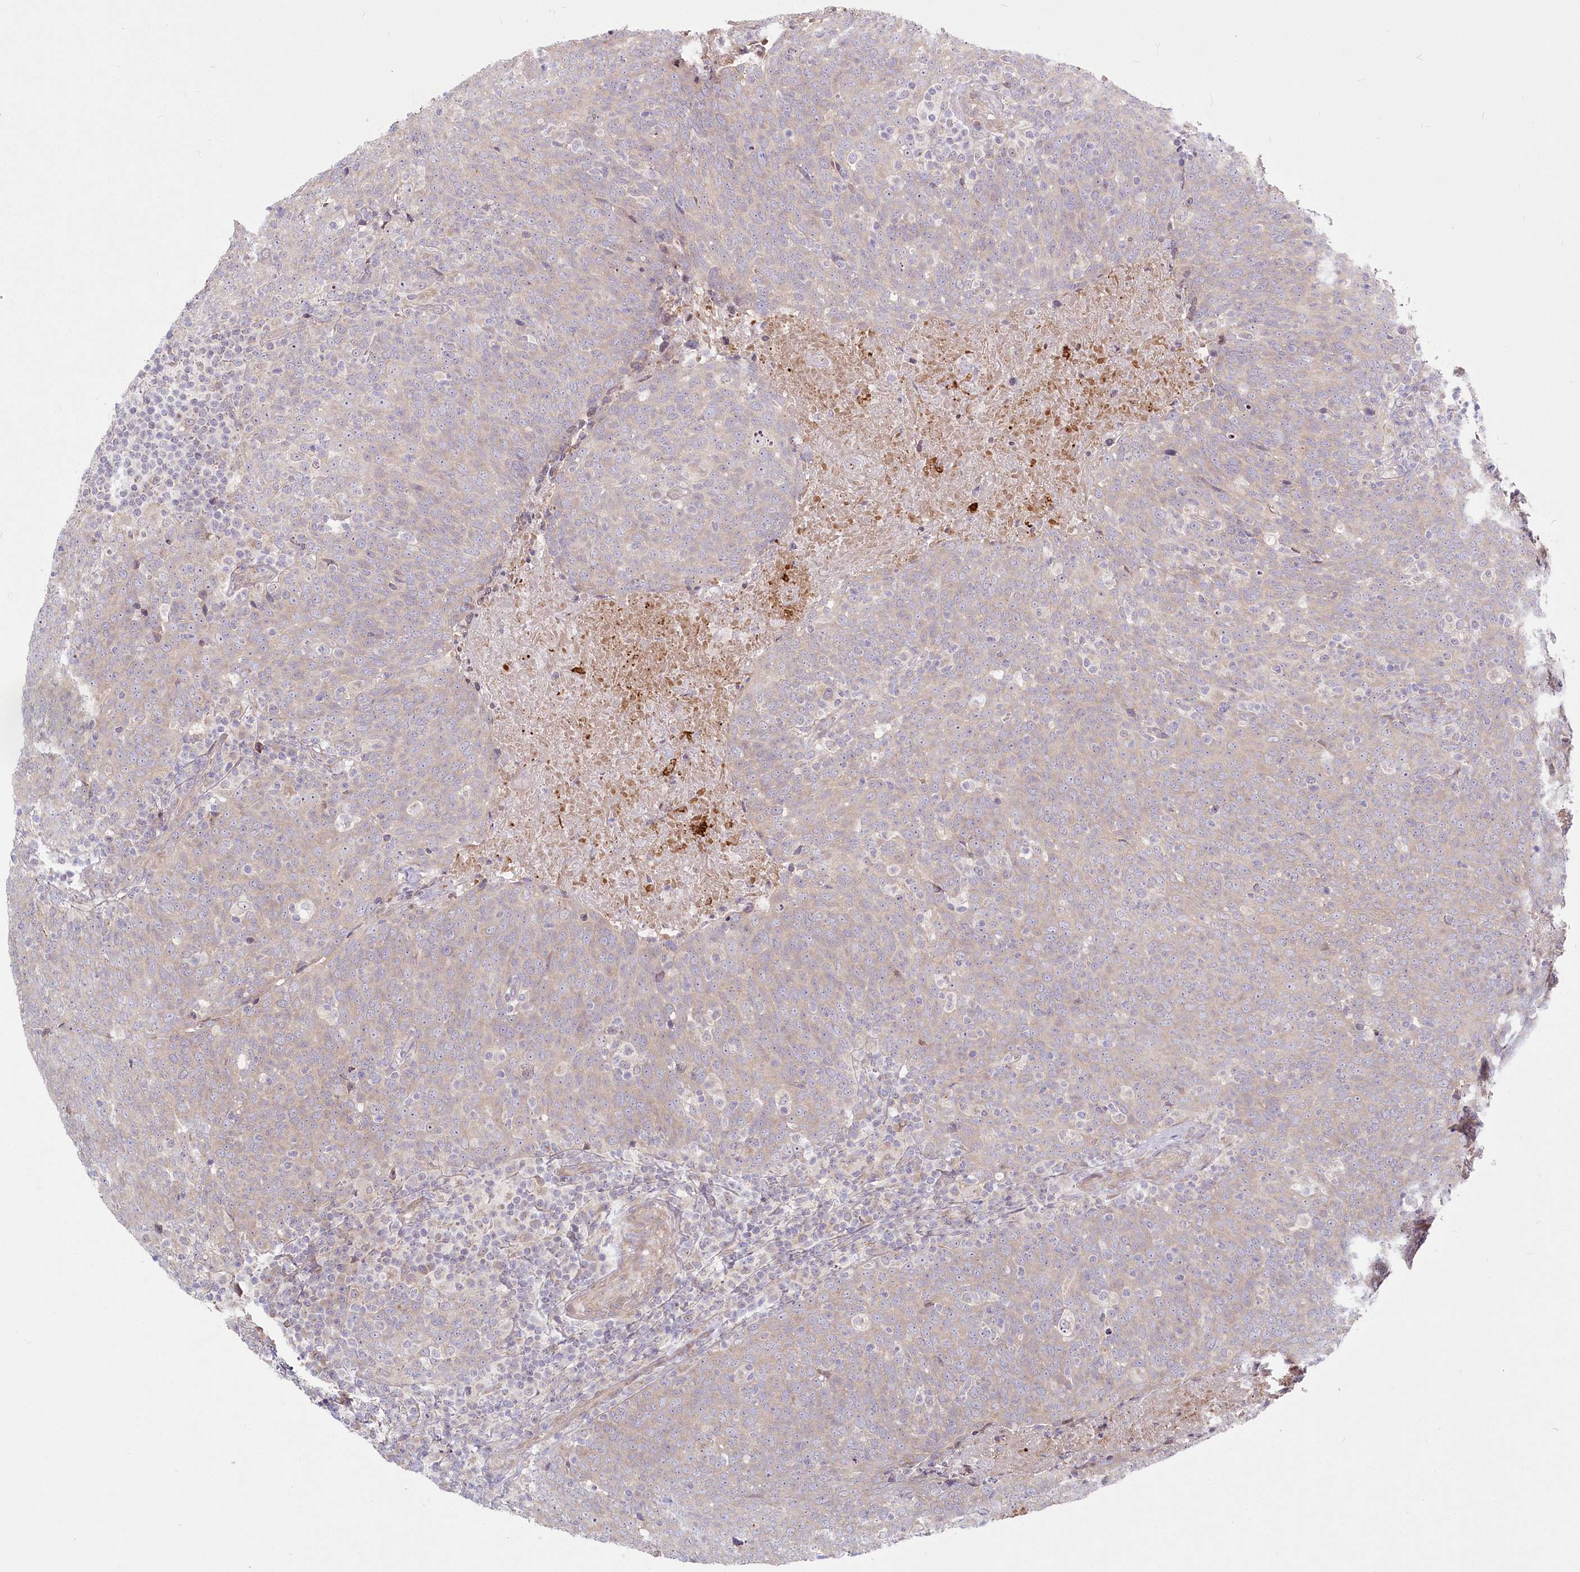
{"staining": {"intensity": "weak", "quantity": "<25%", "location": "cytoplasmic/membranous"}, "tissue": "head and neck cancer", "cell_type": "Tumor cells", "image_type": "cancer", "snomed": [{"axis": "morphology", "description": "Squamous cell carcinoma, NOS"}, {"axis": "morphology", "description": "Squamous cell carcinoma, metastatic, NOS"}, {"axis": "topography", "description": "Lymph node"}, {"axis": "topography", "description": "Head-Neck"}], "caption": "This is an immunohistochemistry (IHC) photomicrograph of human squamous cell carcinoma (head and neck). There is no positivity in tumor cells.", "gene": "SPINK13", "patient": {"sex": "male", "age": 62}}